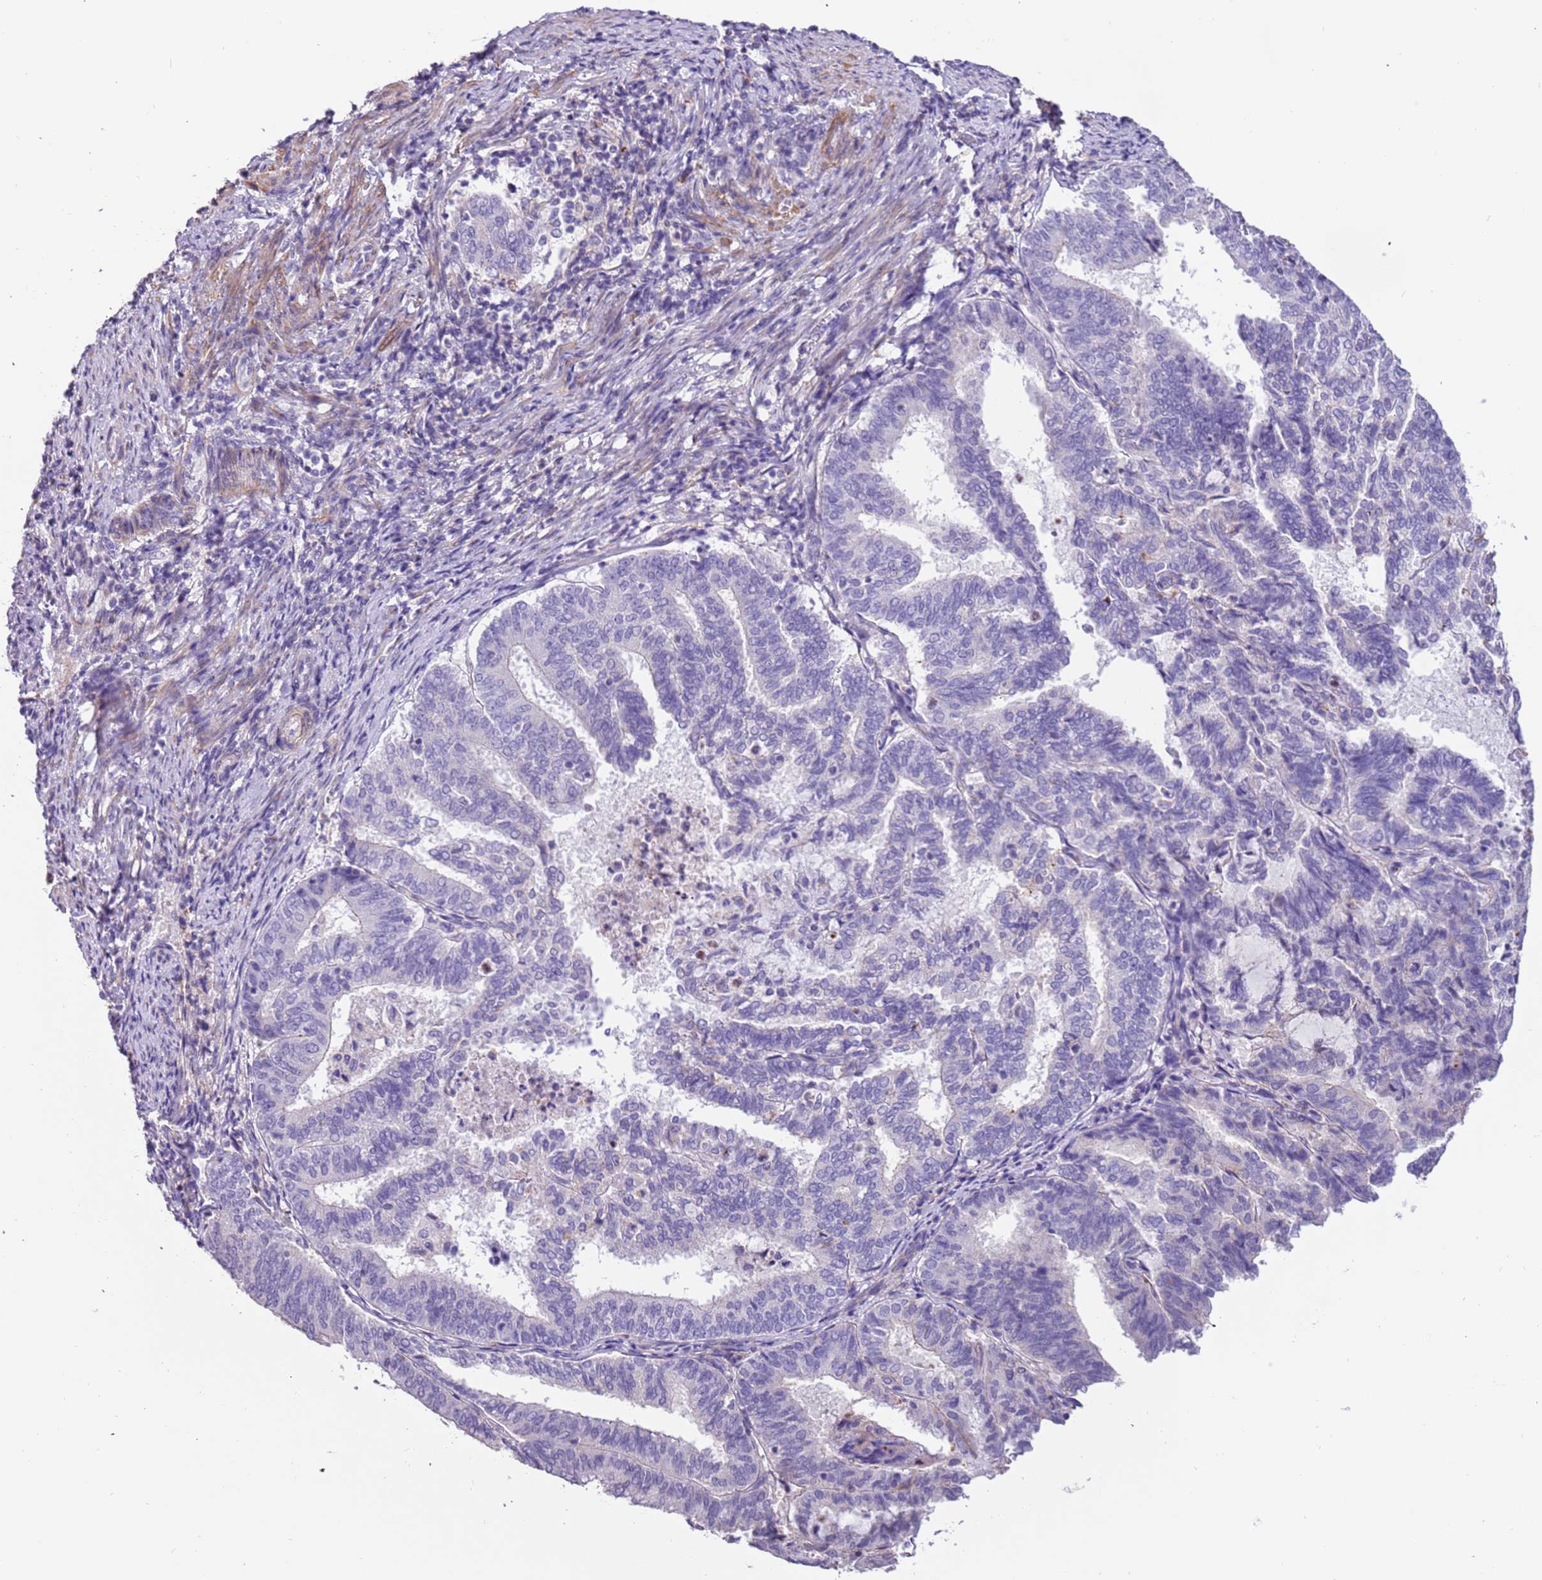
{"staining": {"intensity": "negative", "quantity": "none", "location": "none"}, "tissue": "endometrial cancer", "cell_type": "Tumor cells", "image_type": "cancer", "snomed": [{"axis": "morphology", "description": "Adenocarcinoma, NOS"}, {"axis": "topography", "description": "Endometrium"}], "caption": "A micrograph of human endometrial cancer is negative for staining in tumor cells.", "gene": "PCGF2", "patient": {"sex": "female", "age": 80}}